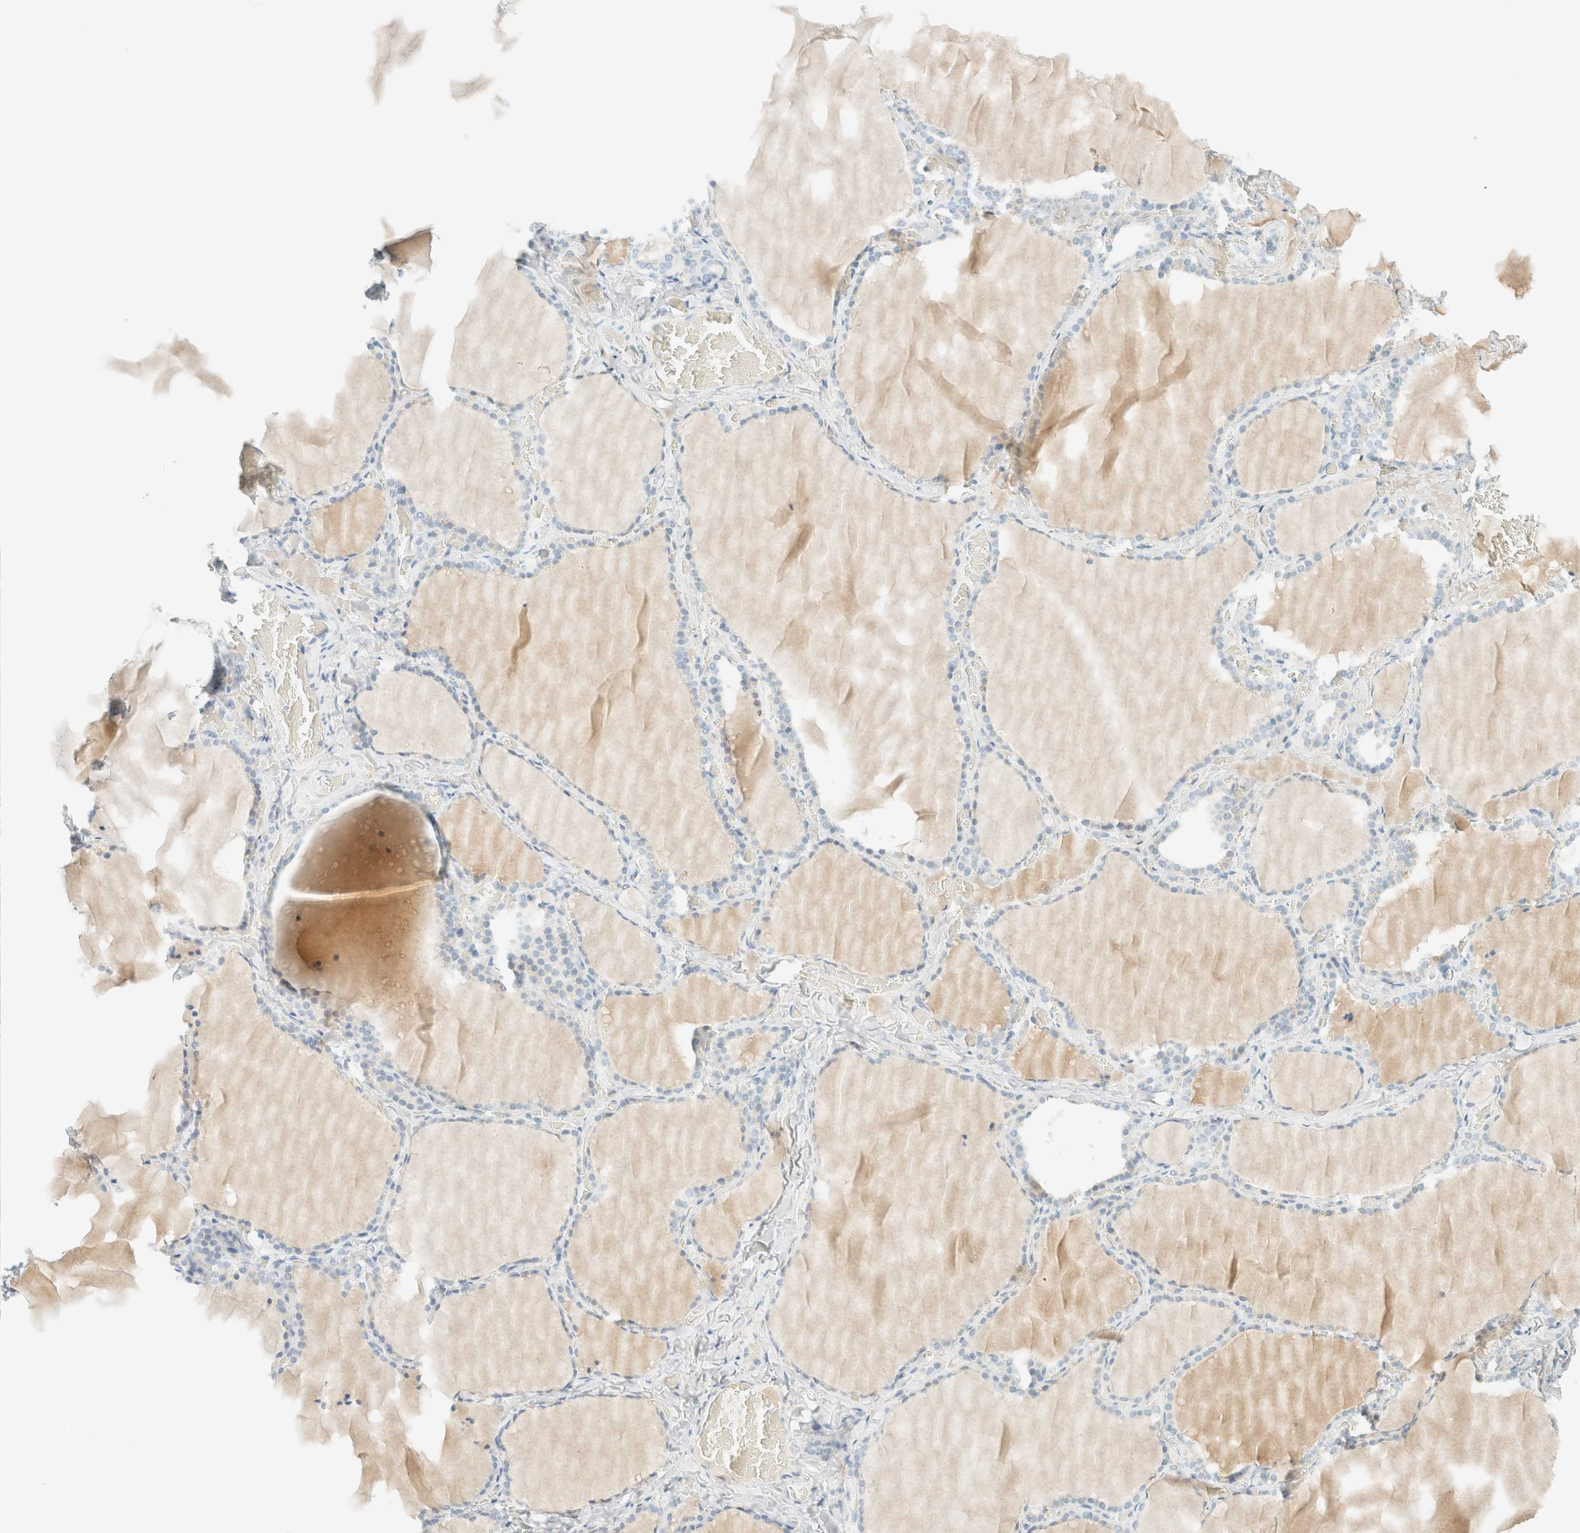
{"staining": {"intensity": "negative", "quantity": "none", "location": "none"}, "tissue": "thyroid gland", "cell_type": "Glandular cells", "image_type": "normal", "snomed": [{"axis": "morphology", "description": "Normal tissue, NOS"}, {"axis": "topography", "description": "Thyroid gland"}], "caption": "The photomicrograph displays no staining of glandular cells in unremarkable thyroid gland. Brightfield microscopy of immunohistochemistry (IHC) stained with DAB (3,3'-diaminobenzidine) (brown) and hematoxylin (blue), captured at high magnification.", "gene": "GPA33", "patient": {"sex": "female", "age": 22}}